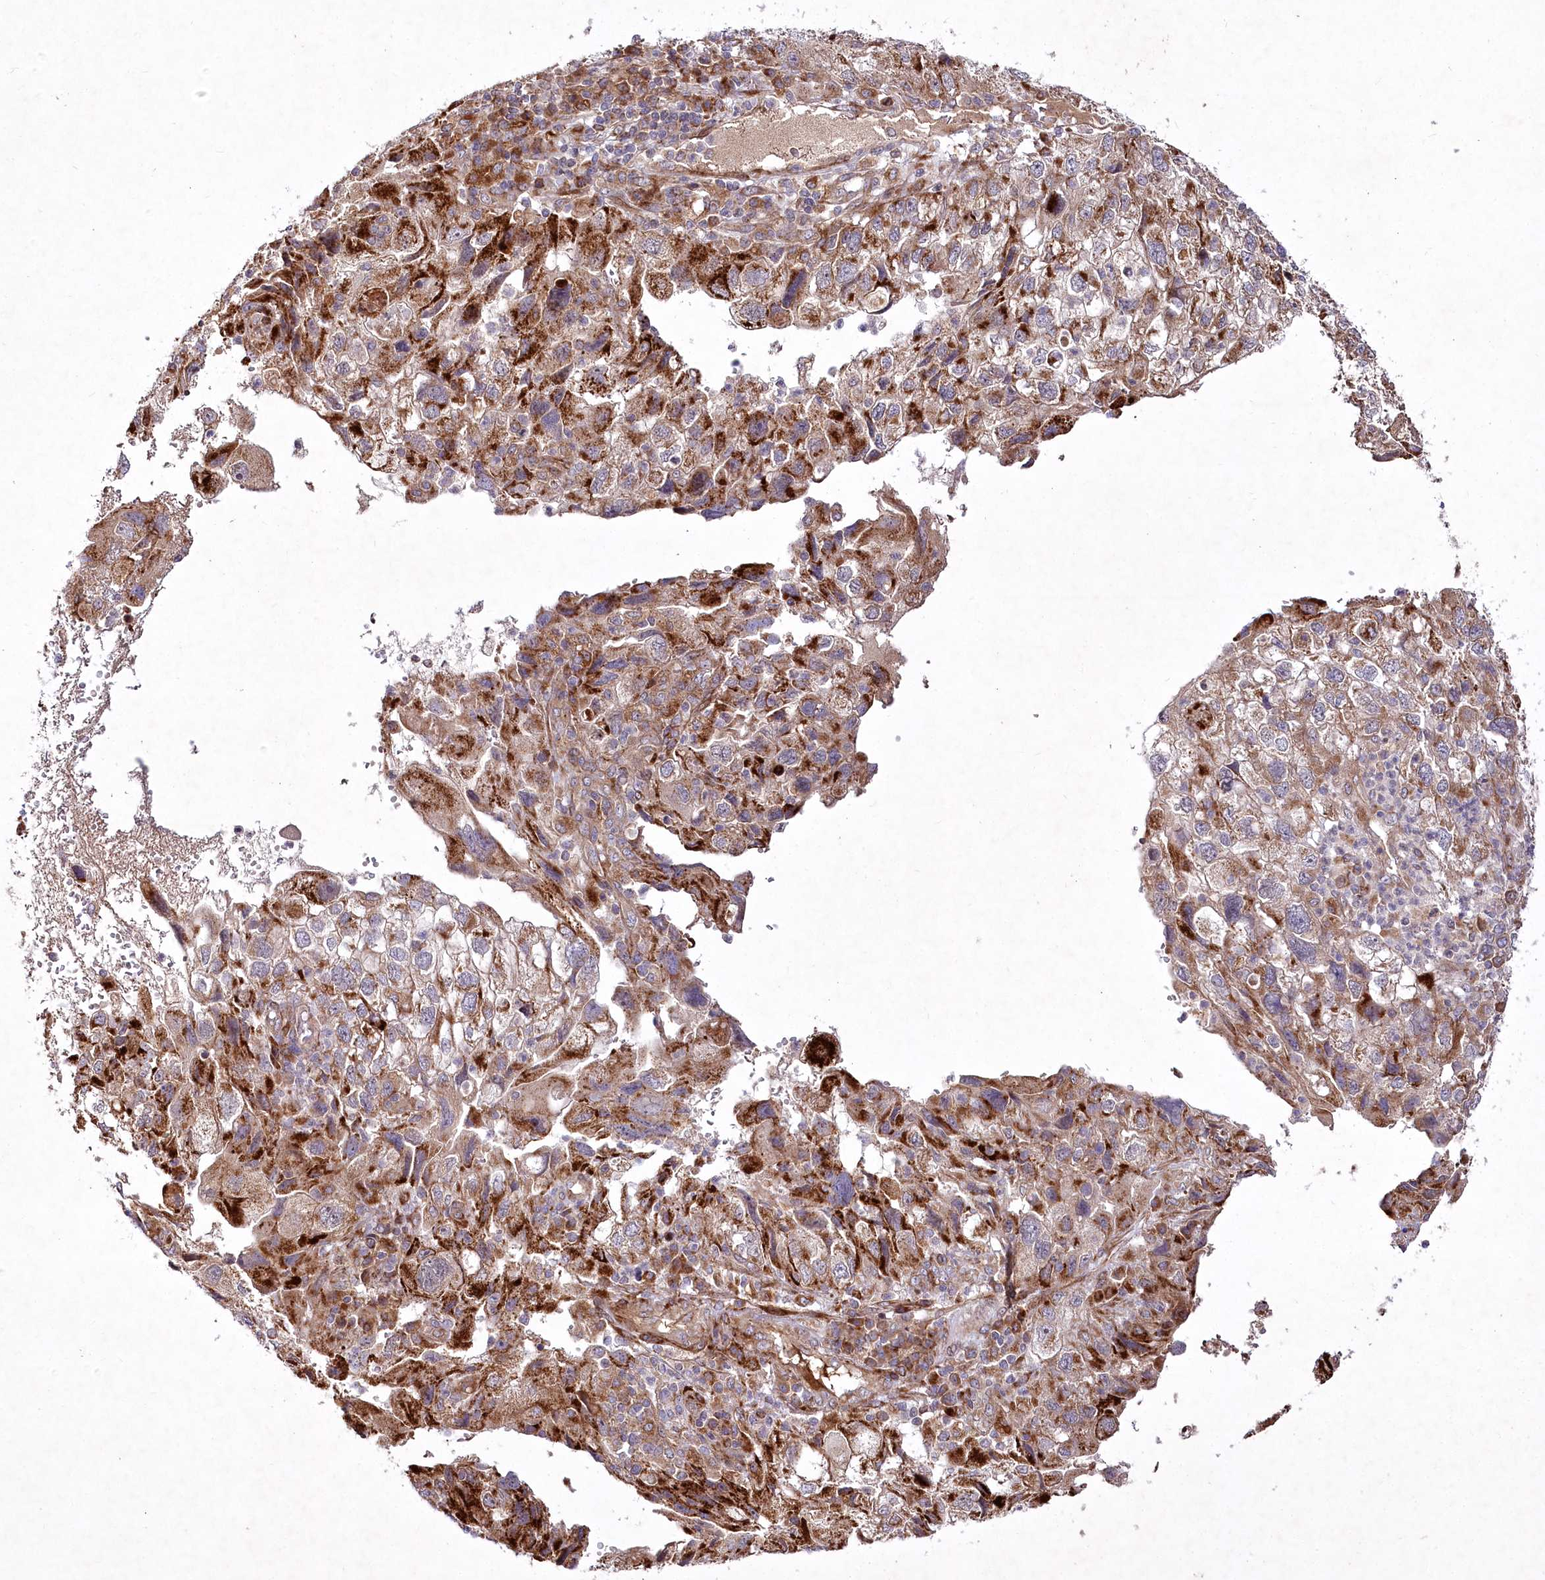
{"staining": {"intensity": "moderate", "quantity": ">75%", "location": "cytoplasmic/membranous"}, "tissue": "endometrial cancer", "cell_type": "Tumor cells", "image_type": "cancer", "snomed": [{"axis": "morphology", "description": "Adenocarcinoma, NOS"}, {"axis": "topography", "description": "Endometrium"}], "caption": "A brown stain highlights moderate cytoplasmic/membranous staining of a protein in endometrial cancer (adenocarcinoma) tumor cells.", "gene": "PSTK", "patient": {"sex": "female", "age": 49}}